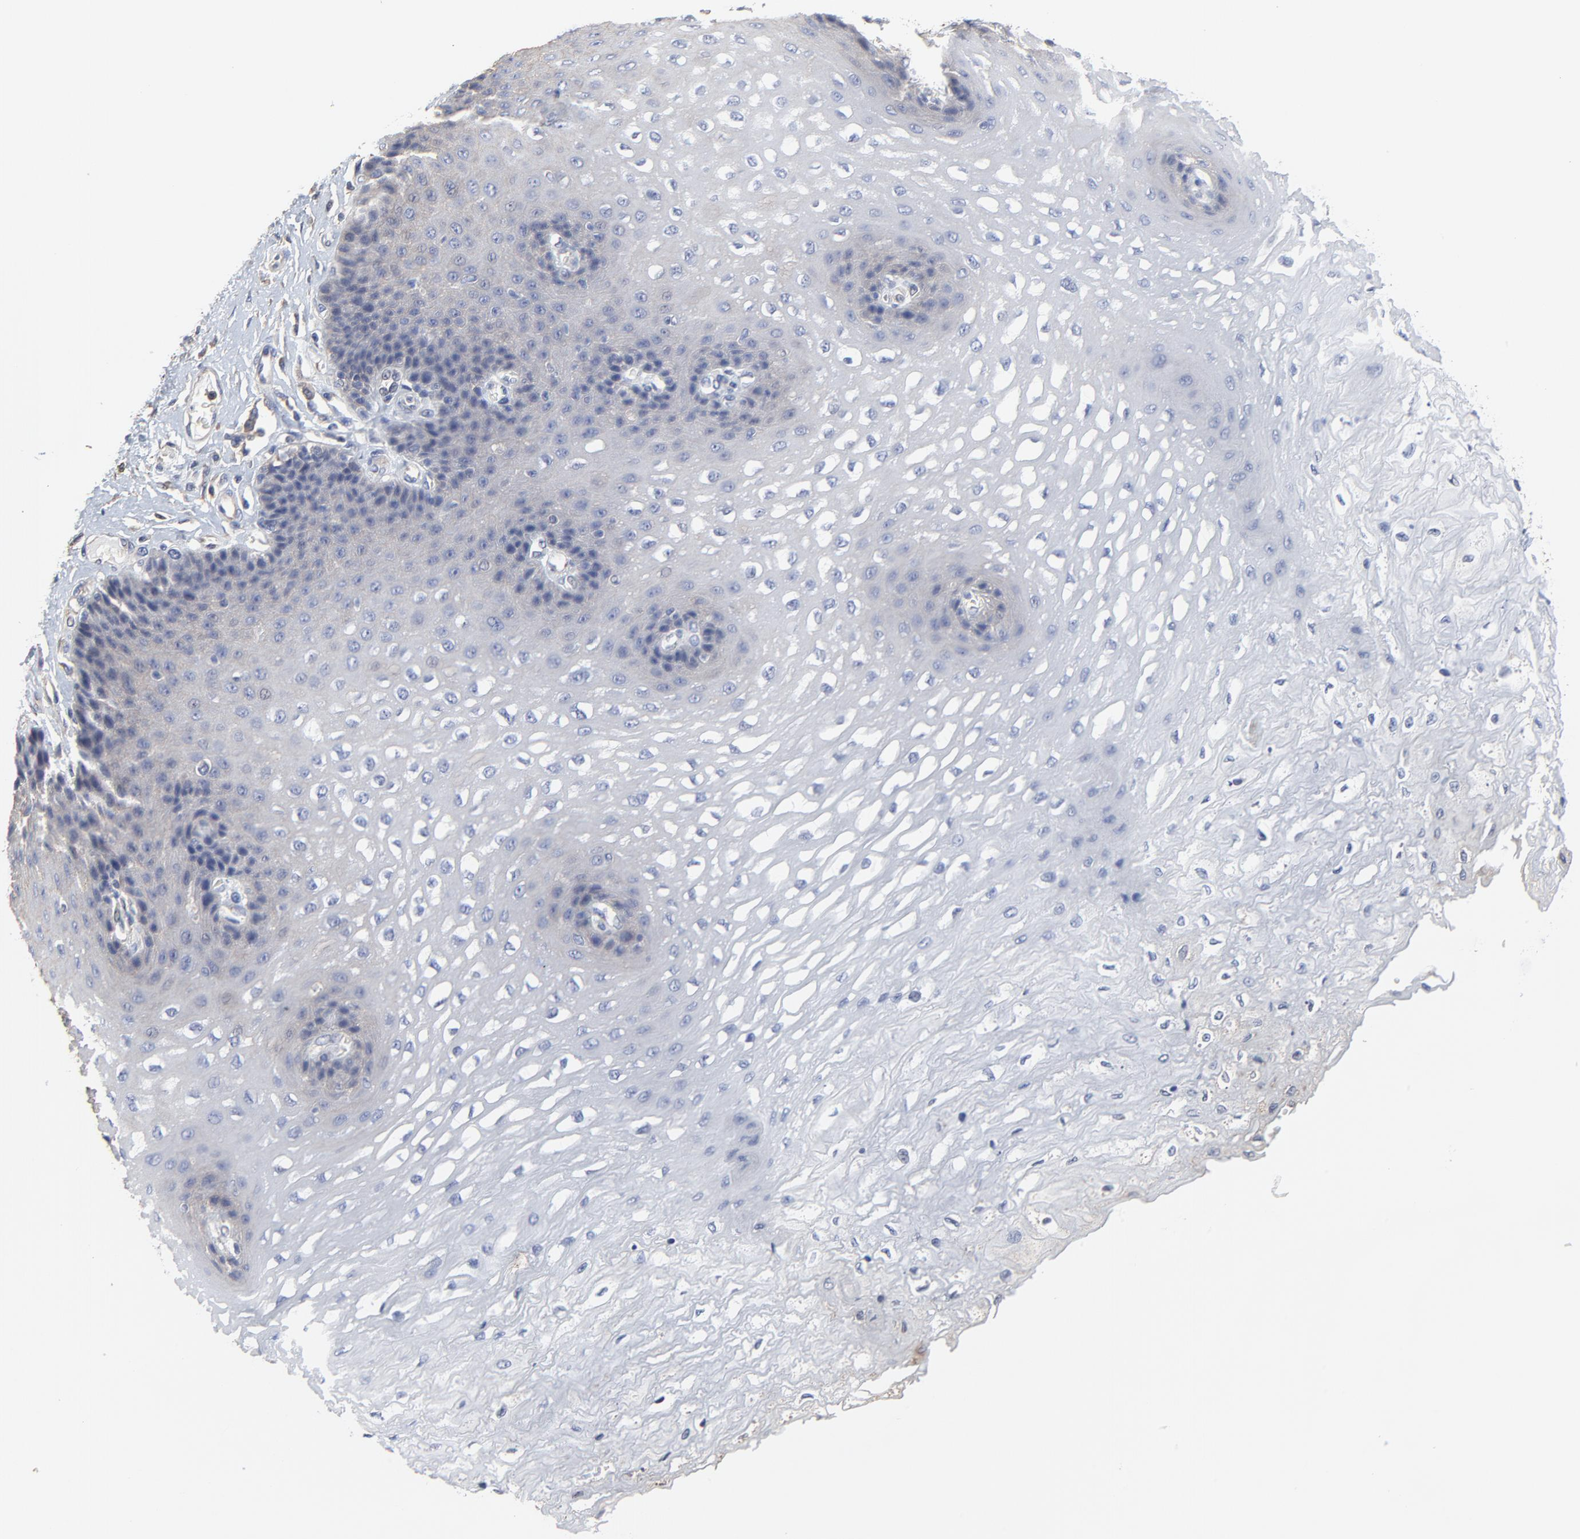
{"staining": {"intensity": "weak", "quantity": "<25%", "location": "cytoplasmic/membranous"}, "tissue": "esophagus", "cell_type": "Squamous epithelial cells", "image_type": "normal", "snomed": [{"axis": "morphology", "description": "Normal tissue, NOS"}, {"axis": "topography", "description": "Esophagus"}], "caption": "IHC photomicrograph of normal esophagus: esophagus stained with DAB (3,3'-diaminobenzidine) shows no significant protein staining in squamous epithelial cells. Nuclei are stained in blue.", "gene": "NXF3", "patient": {"sex": "female", "age": 72}}